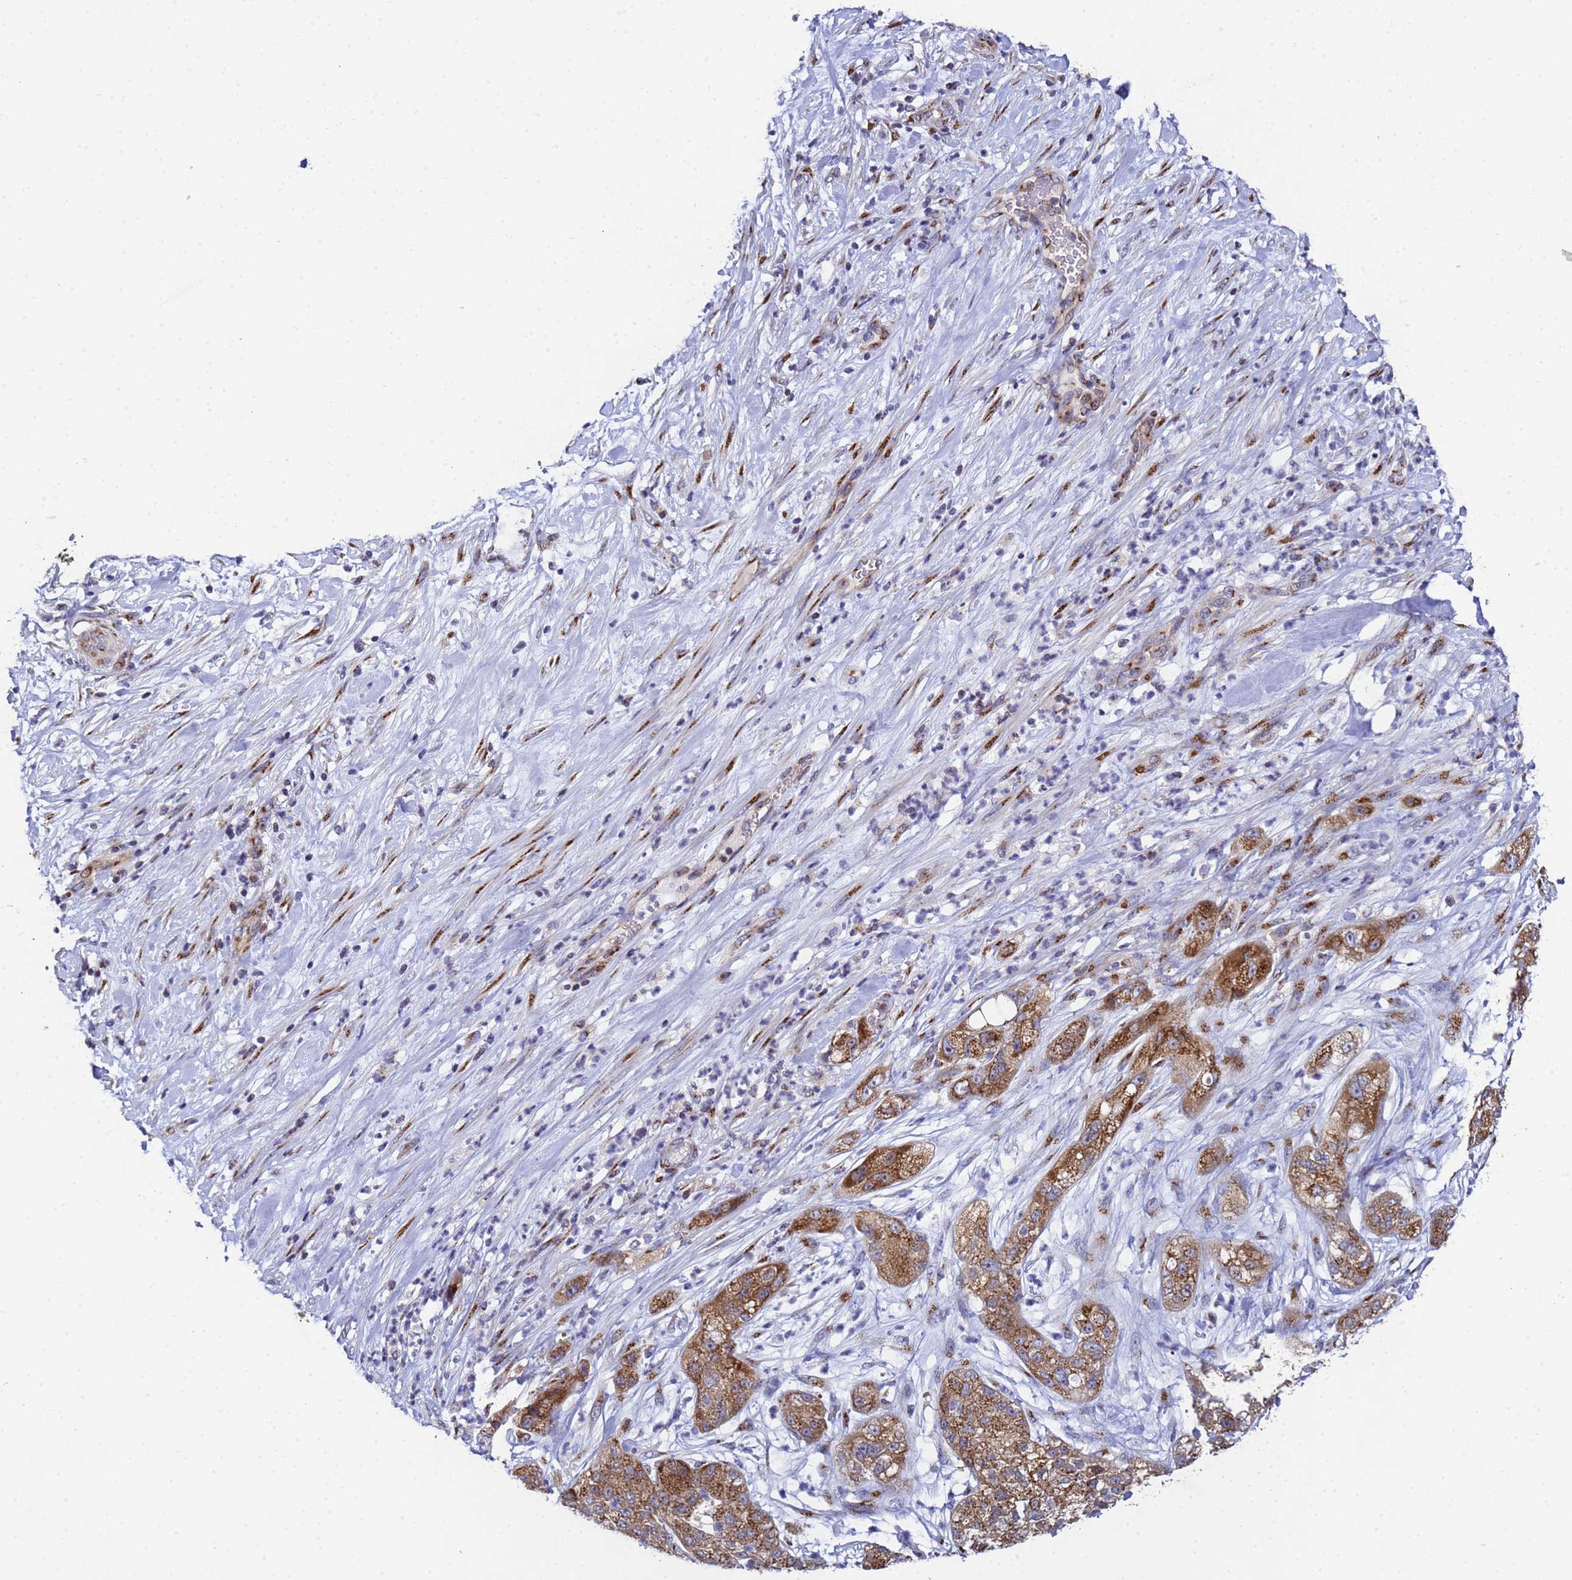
{"staining": {"intensity": "moderate", "quantity": ">75%", "location": "cytoplasmic/membranous"}, "tissue": "pancreatic cancer", "cell_type": "Tumor cells", "image_type": "cancer", "snomed": [{"axis": "morphology", "description": "Adenocarcinoma, NOS"}, {"axis": "topography", "description": "Pancreas"}], "caption": "IHC (DAB (3,3'-diaminobenzidine)) staining of pancreatic adenocarcinoma shows moderate cytoplasmic/membranous protein expression in approximately >75% of tumor cells.", "gene": "NSUN6", "patient": {"sex": "female", "age": 78}}